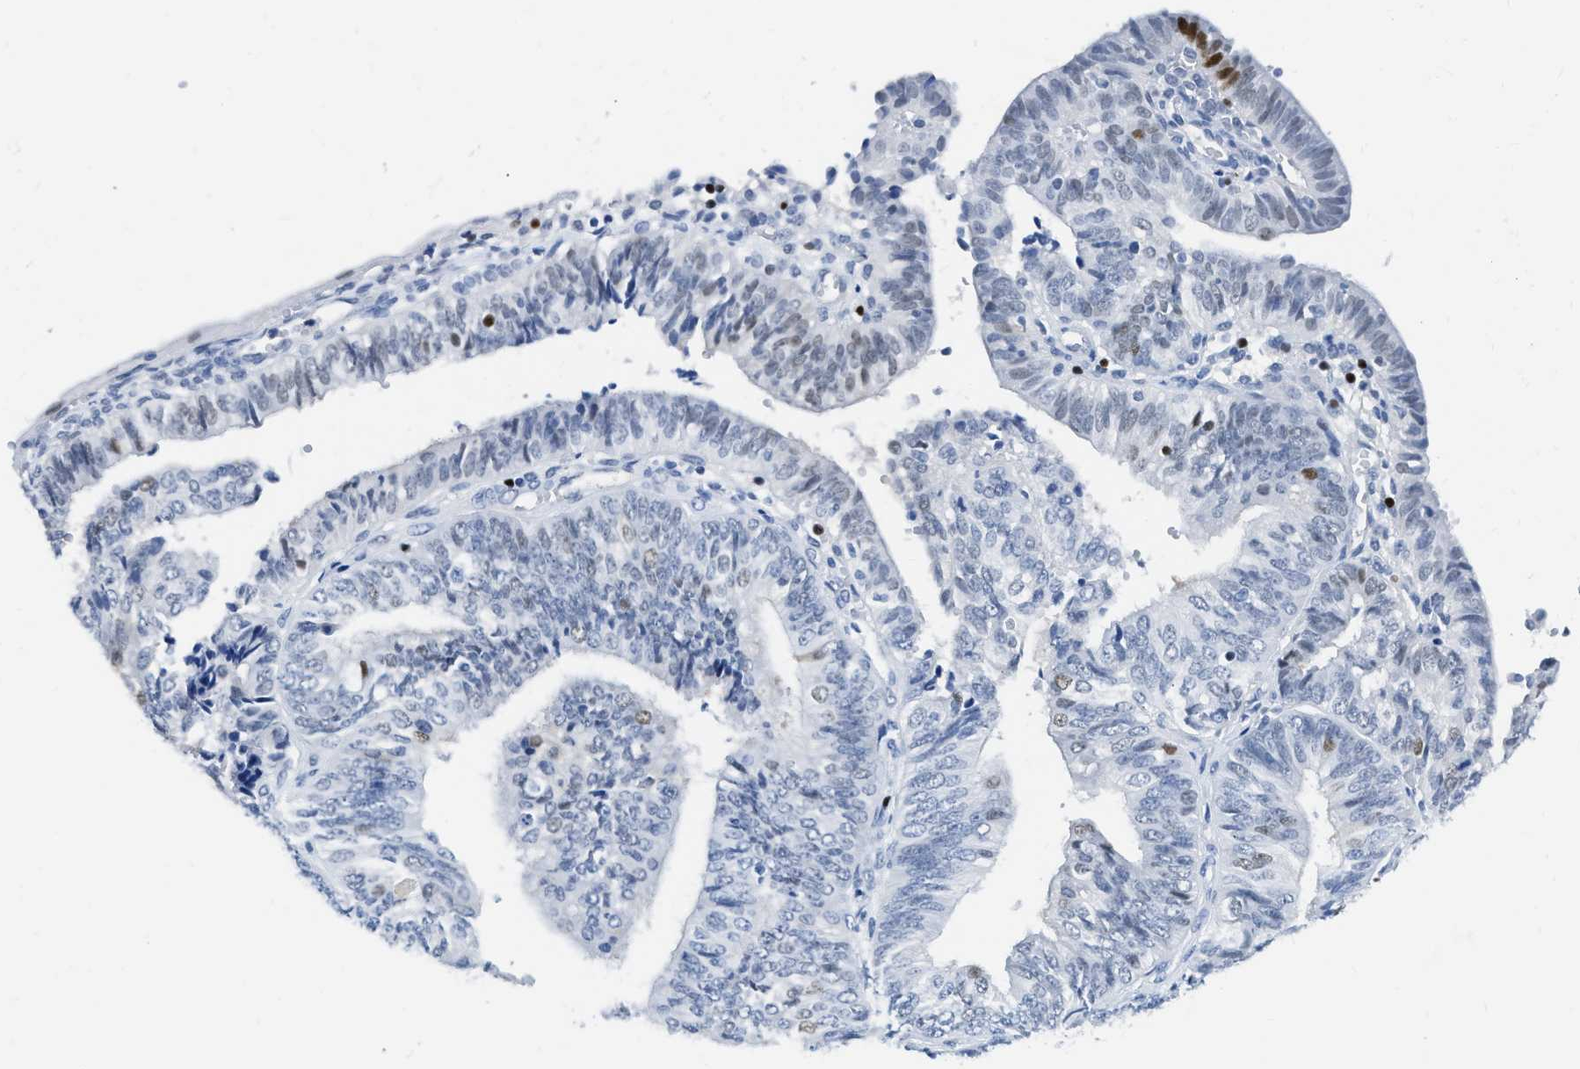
{"staining": {"intensity": "negative", "quantity": "none", "location": "none"}, "tissue": "endometrial cancer", "cell_type": "Tumor cells", "image_type": "cancer", "snomed": [{"axis": "morphology", "description": "Adenocarcinoma, NOS"}, {"axis": "topography", "description": "Endometrium"}], "caption": "Endometrial cancer stained for a protein using IHC shows no positivity tumor cells.", "gene": "TCF7", "patient": {"sex": "female", "age": 58}}